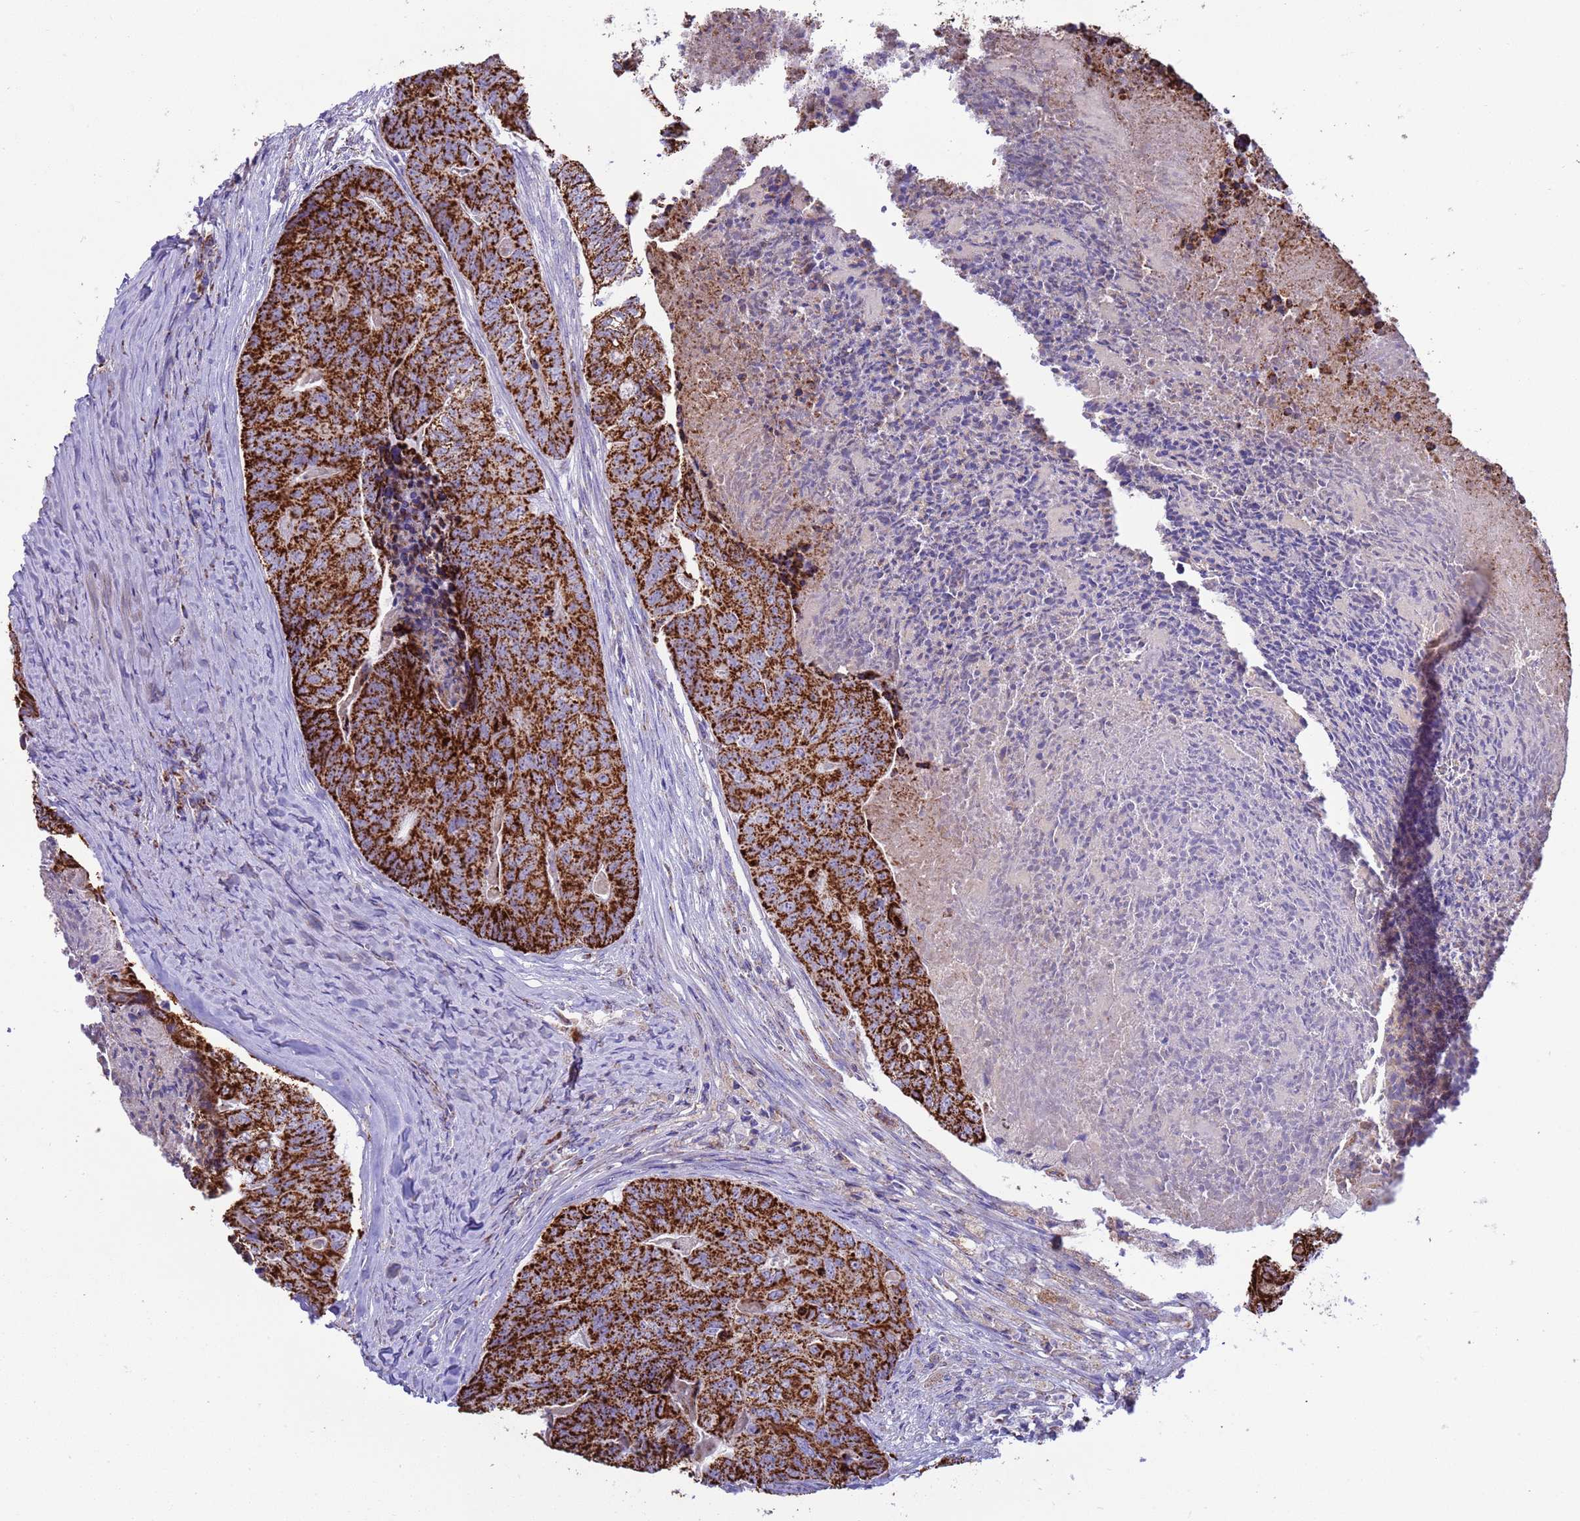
{"staining": {"intensity": "strong", "quantity": ">75%", "location": "cytoplasmic/membranous"}, "tissue": "colorectal cancer", "cell_type": "Tumor cells", "image_type": "cancer", "snomed": [{"axis": "morphology", "description": "Adenocarcinoma, NOS"}, {"axis": "topography", "description": "Colon"}], "caption": "Protein analysis of adenocarcinoma (colorectal) tissue reveals strong cytoplasmic/membranous staining in approximately >75% of tumor cells.", "gene": "RNF165", "patient": {"sex": "female", "age": 67}}